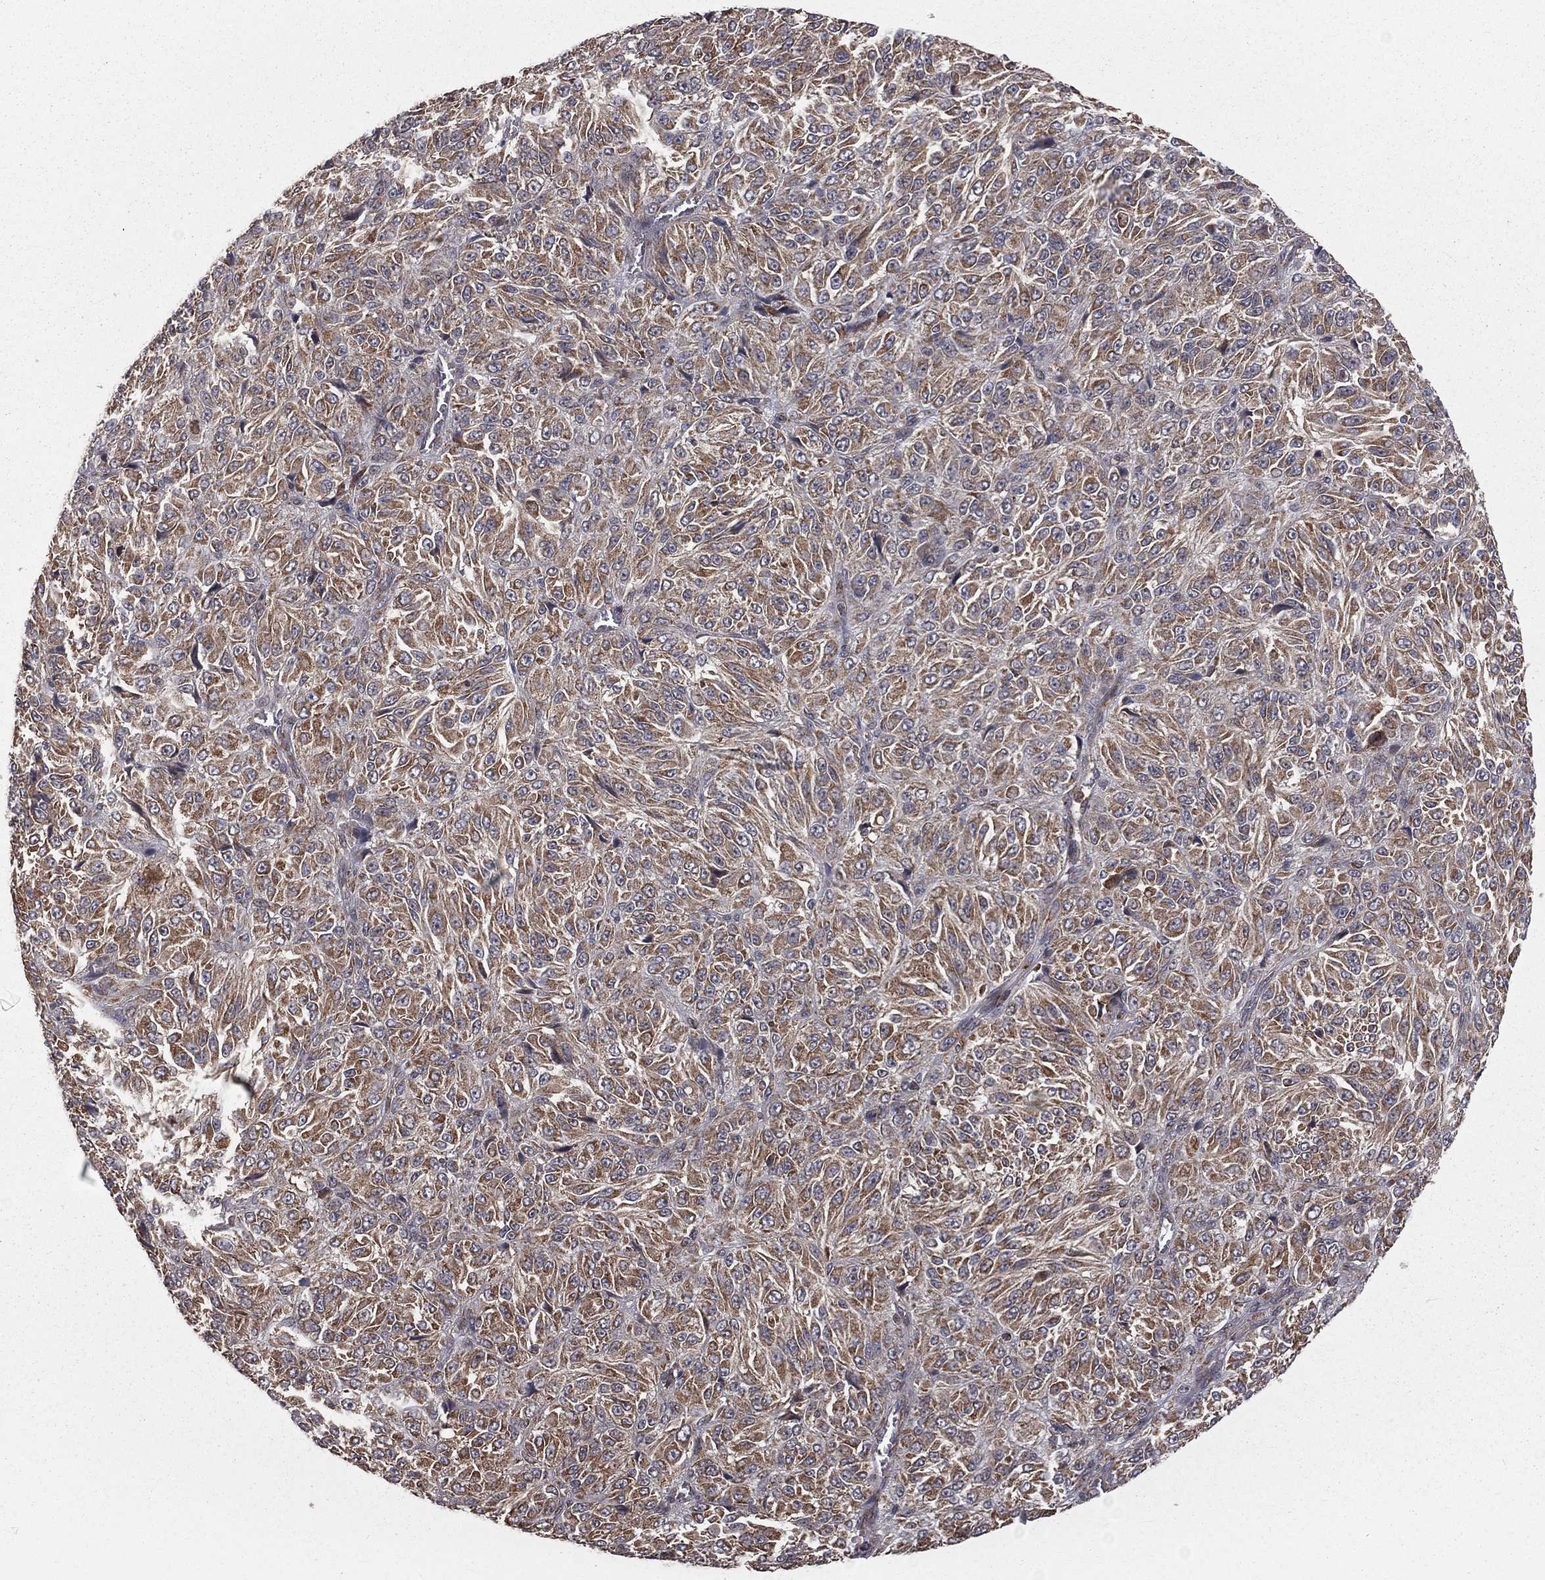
{"staining": {"intensity": "moderate", "quantity": ">75%", "location": "cytoplasmic/membranous"}, "tissue": "melanoma", "cell_type": "Tumor cells", "image_type": "cancer", "snomed": [{"axis": "morphology", "description": "Malignant melanoma, Metastatic site"}, {"axis": "topography", "description": "Brain"}], "caption": "High-power microscopy captured an immunohistochemistry photomicrograph of melanoma, revealing moderate cytoplasmic/membranous staining in about >75% of tumor cells. The protein is shown in brown color, while the nuclei are stained blue.", "gene": "OLFML1", "patient": {"sex": "female", "age": 56}}